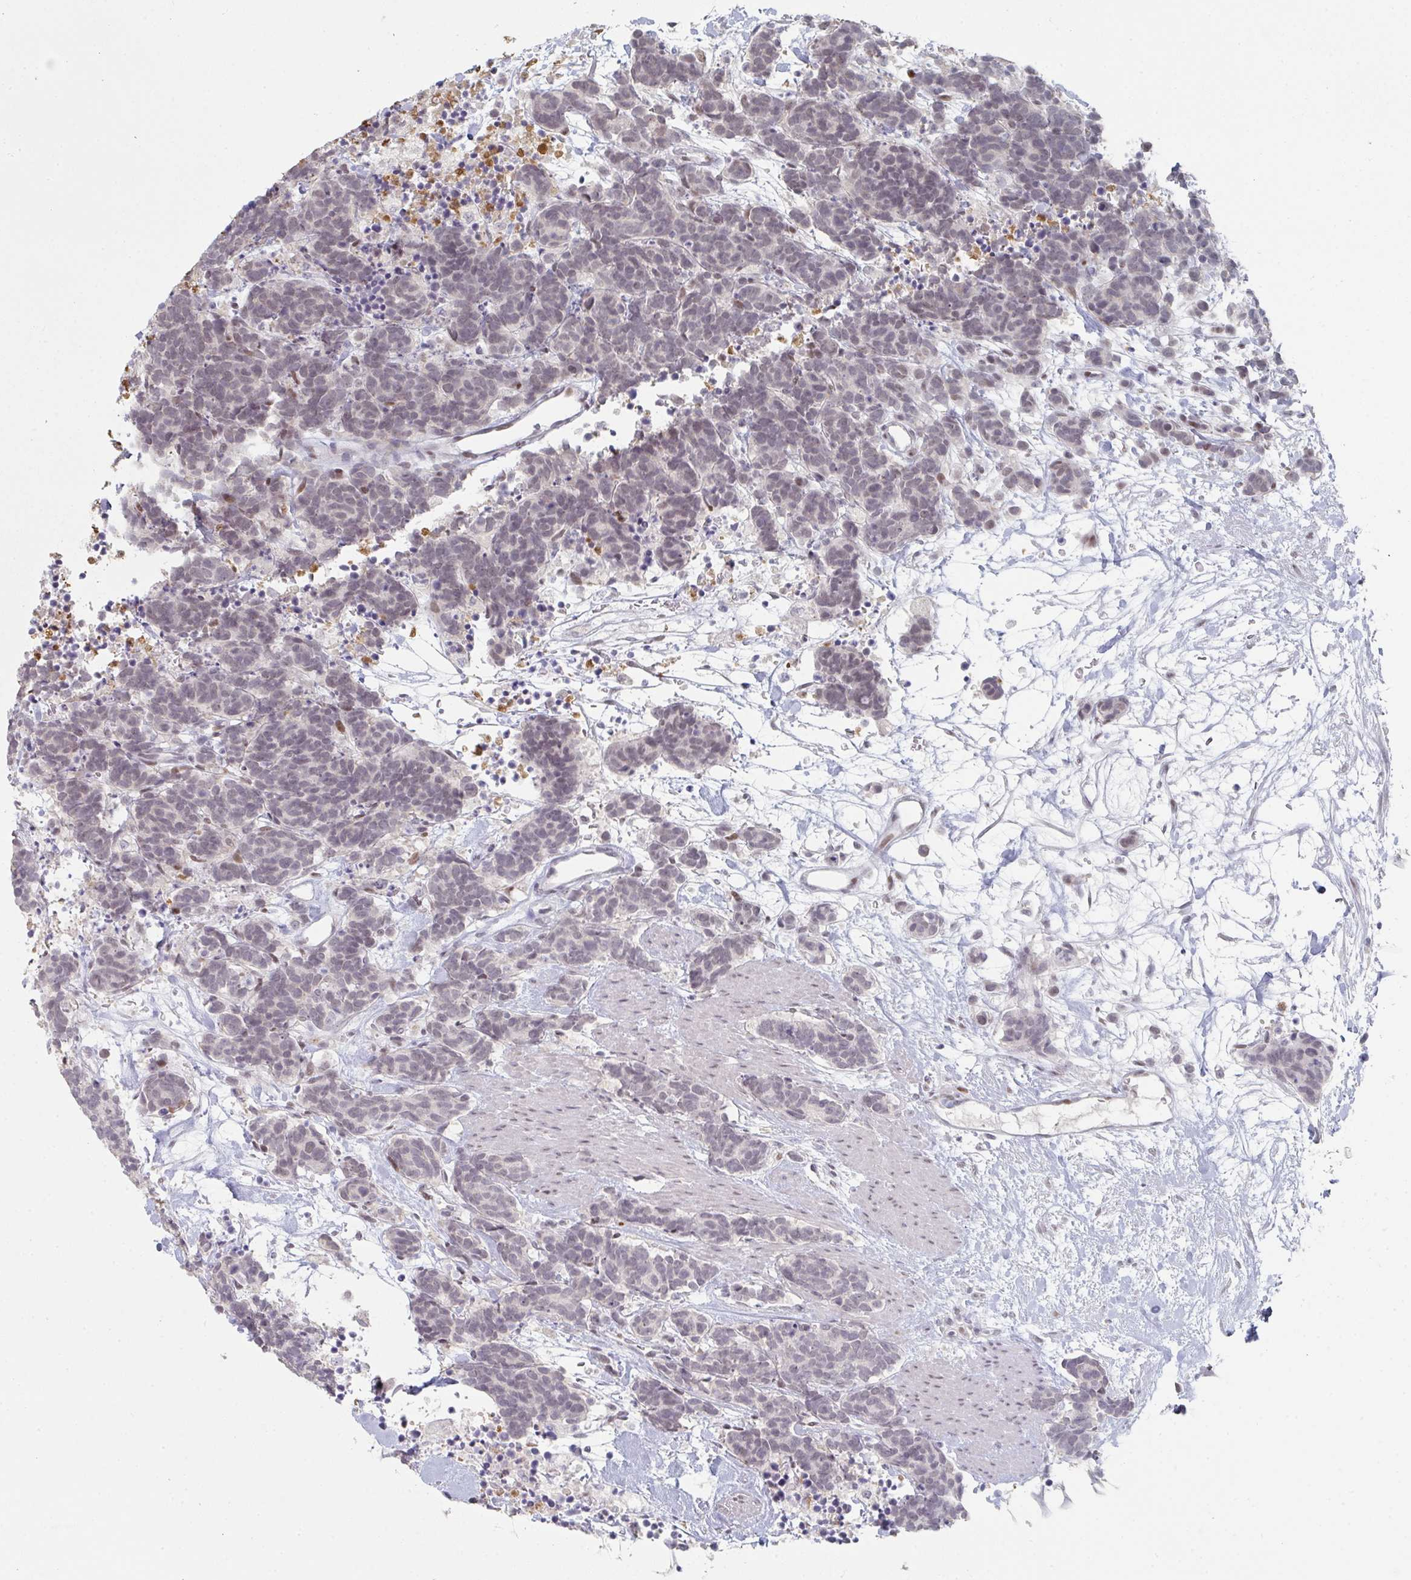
{"staining": {"intensity": "weak", "quantity": "<25%", "location": "nuclear"}, "tissue": "carcinoid", "cell_type": "Tumor cells", "image_type": "cancer", "snomed": [{"axis": "morphology", "description": "Carcinoma, NOS"}, {"axis": "morphology", "description": "Carcinoid, malignant, NOS"}, {"axis": "topography", "description": "Prostate"}], "caption": "Protein analysis of carcinoma shows no significant expression in tumor cells.", "gene": "LIN54", "patient": {"sex": "male", "age": 57}}